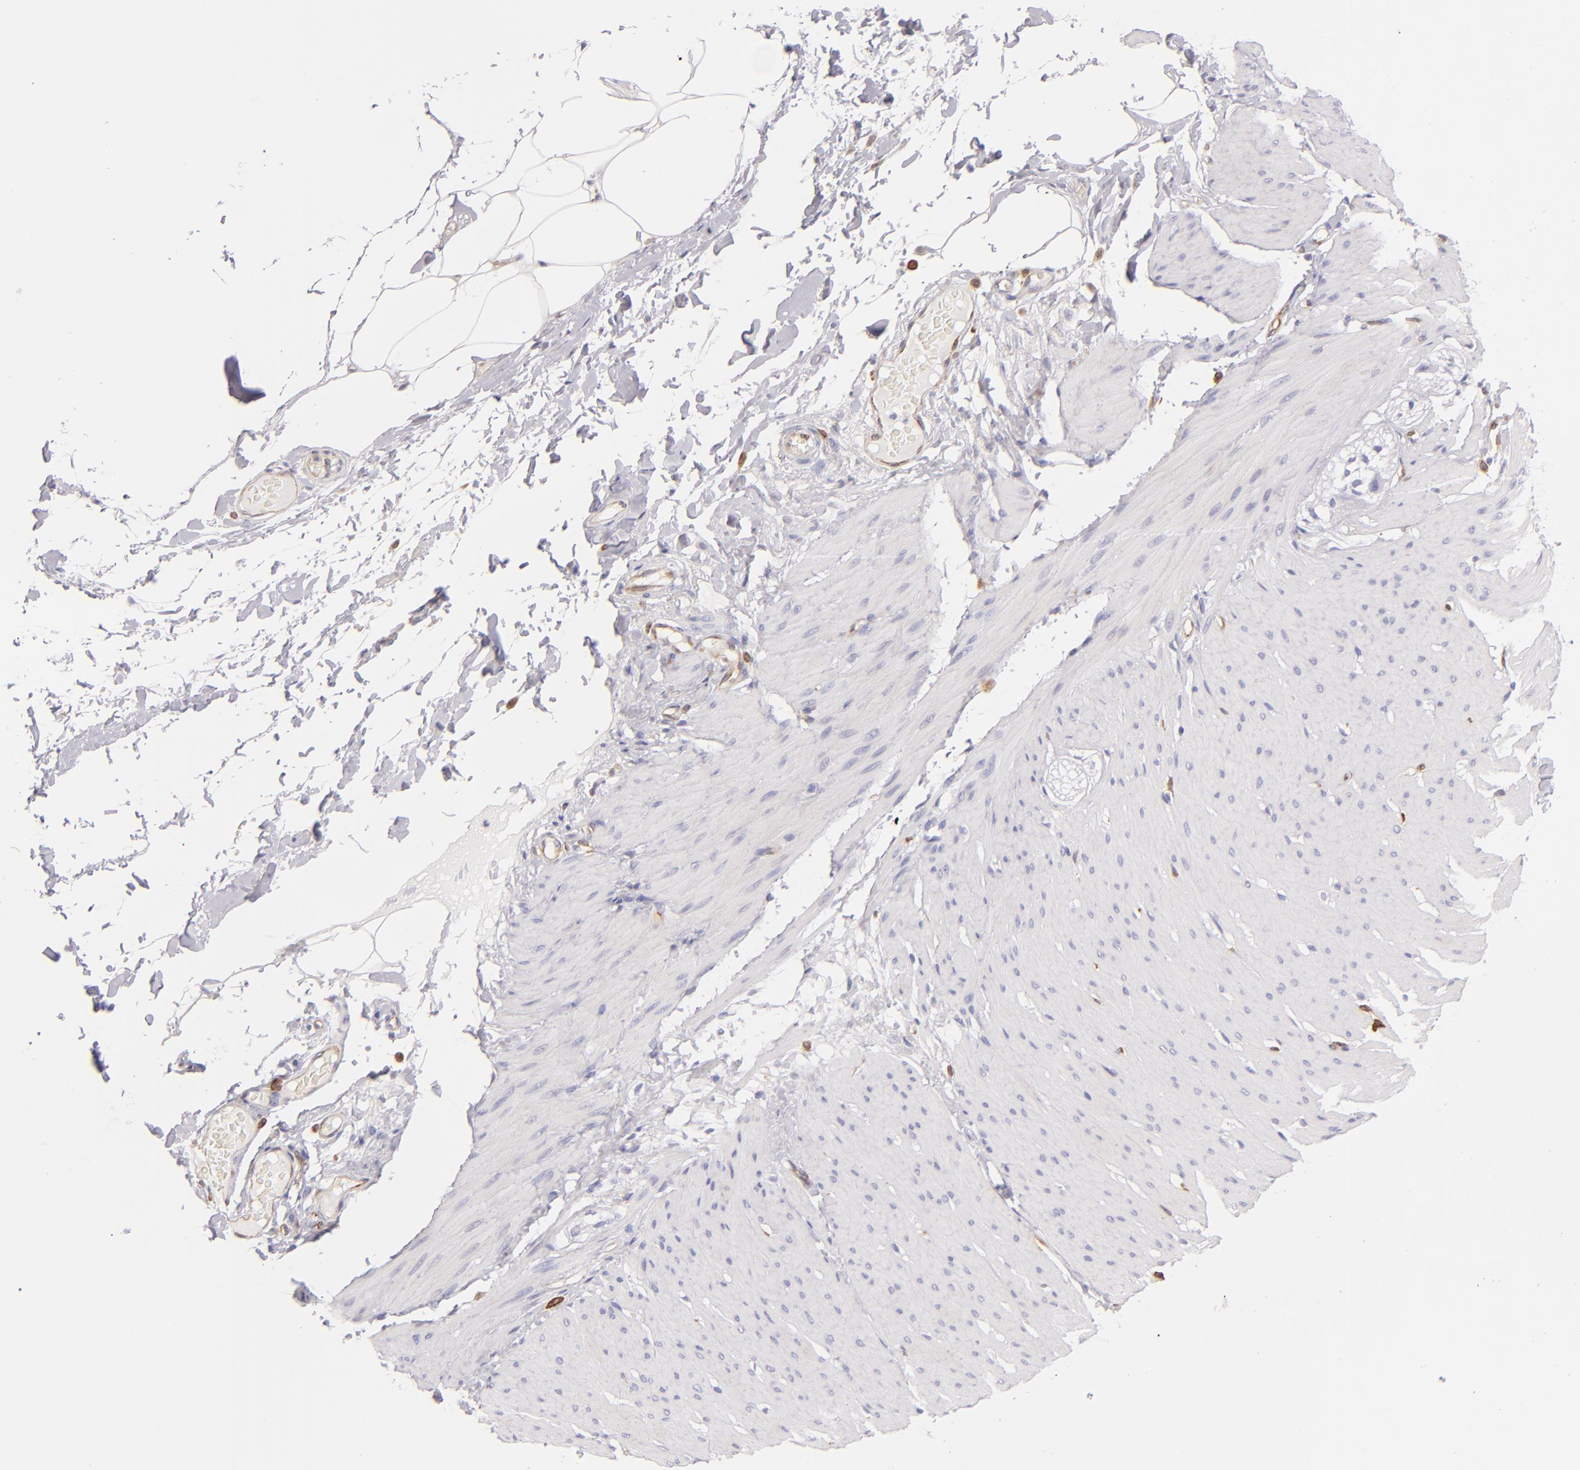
{"staining": {"intensity": "negative", "quantity": "none", "location": "none"}, "tissue": "smooth muscle", "cell_type": "Smooth muscle cells", "image_type": "normal", "snomed": [{"axis": "morphology", "description": "Normal tissue, NOS"}, {"axis": "topography", "description": "Smooth muscle"}, {"axis": "topography", "description": "Colon"}], "caption": "Smooth muscle stained for a protein using IHC exhibits no positivity smooth muscle cells.", "gene": "CD74", "patient": {"sex": "male", "age": 67}}